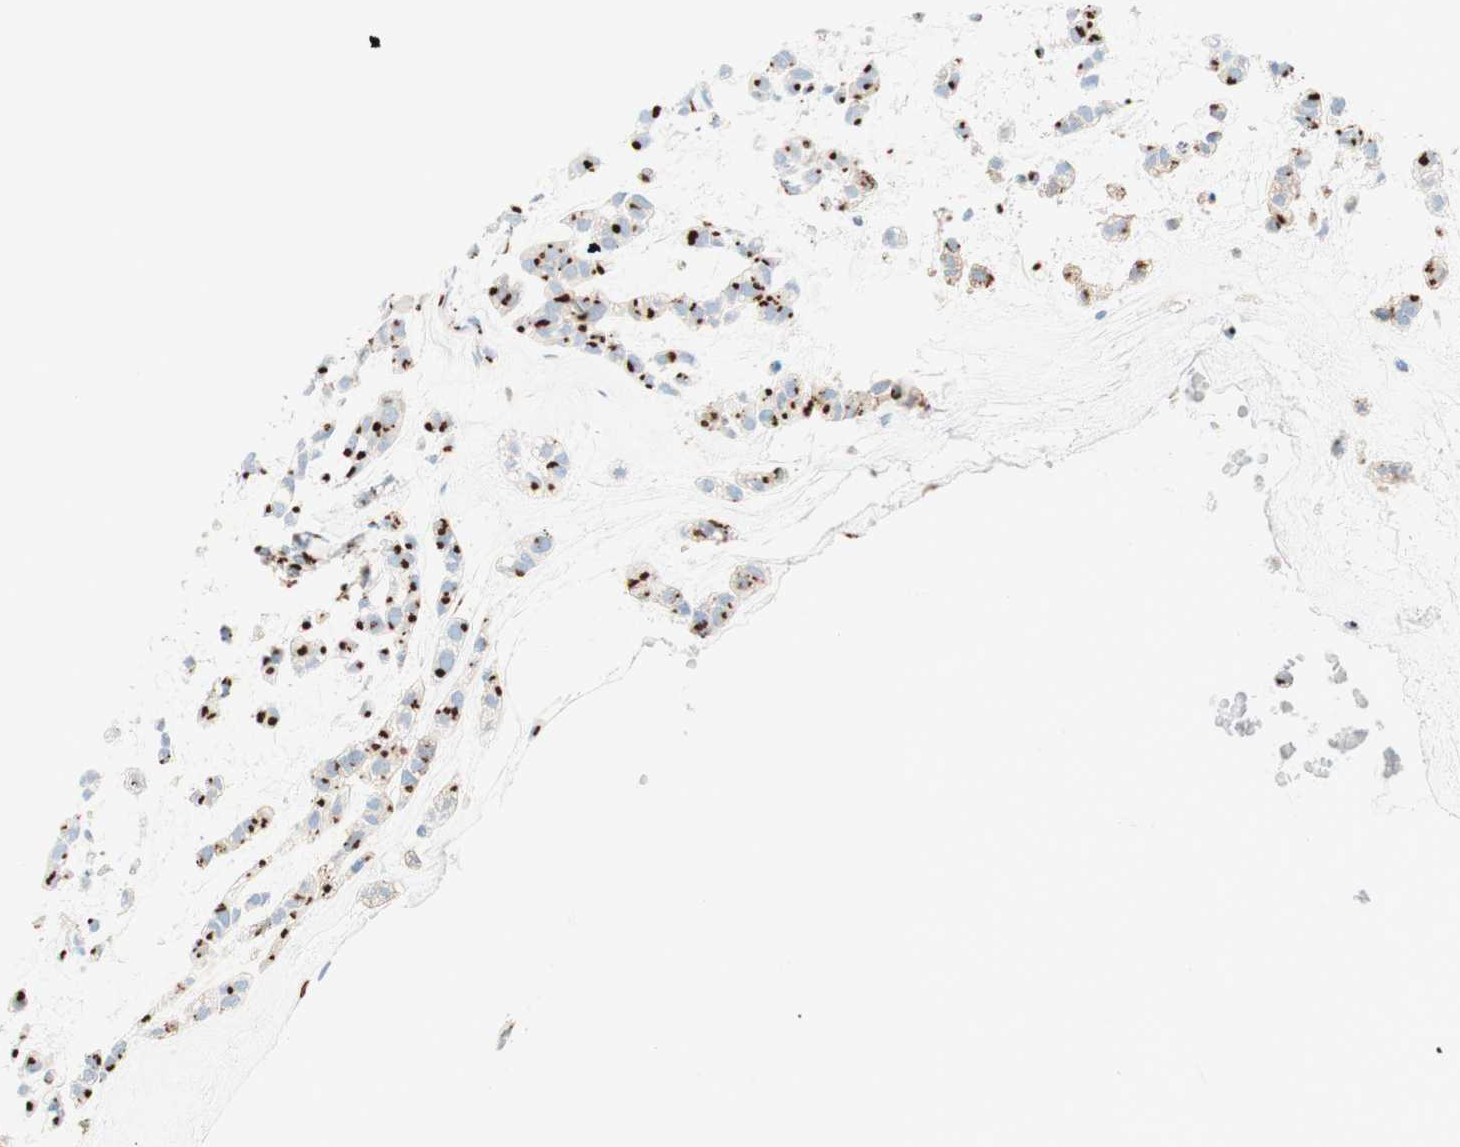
{"staining": {"intensity": "strong", "quantity": ">75%", "location": "cytoplasmic/membranous"}, "tissue": "head and neck cancer", "cell_type": "Tumor cells", "image_type": "cancer", "snomed": [{"axis": "morphology", "description": "Adenocarcinoma, NOS"}, {"axis": "morphology", "description": "Adenoma, NOS"}, {"axis": "topography", "description": "Head-Neck"}], "caption": "About >75% of tumor cells in adenocarcinoma (head and neck) reveal strong cytoplasmic/membranous protein positivity as visualized by brown immunohistochemical staining.", "gene": "GOLGB1", "patient": {"sex": "female", "age": 55}}